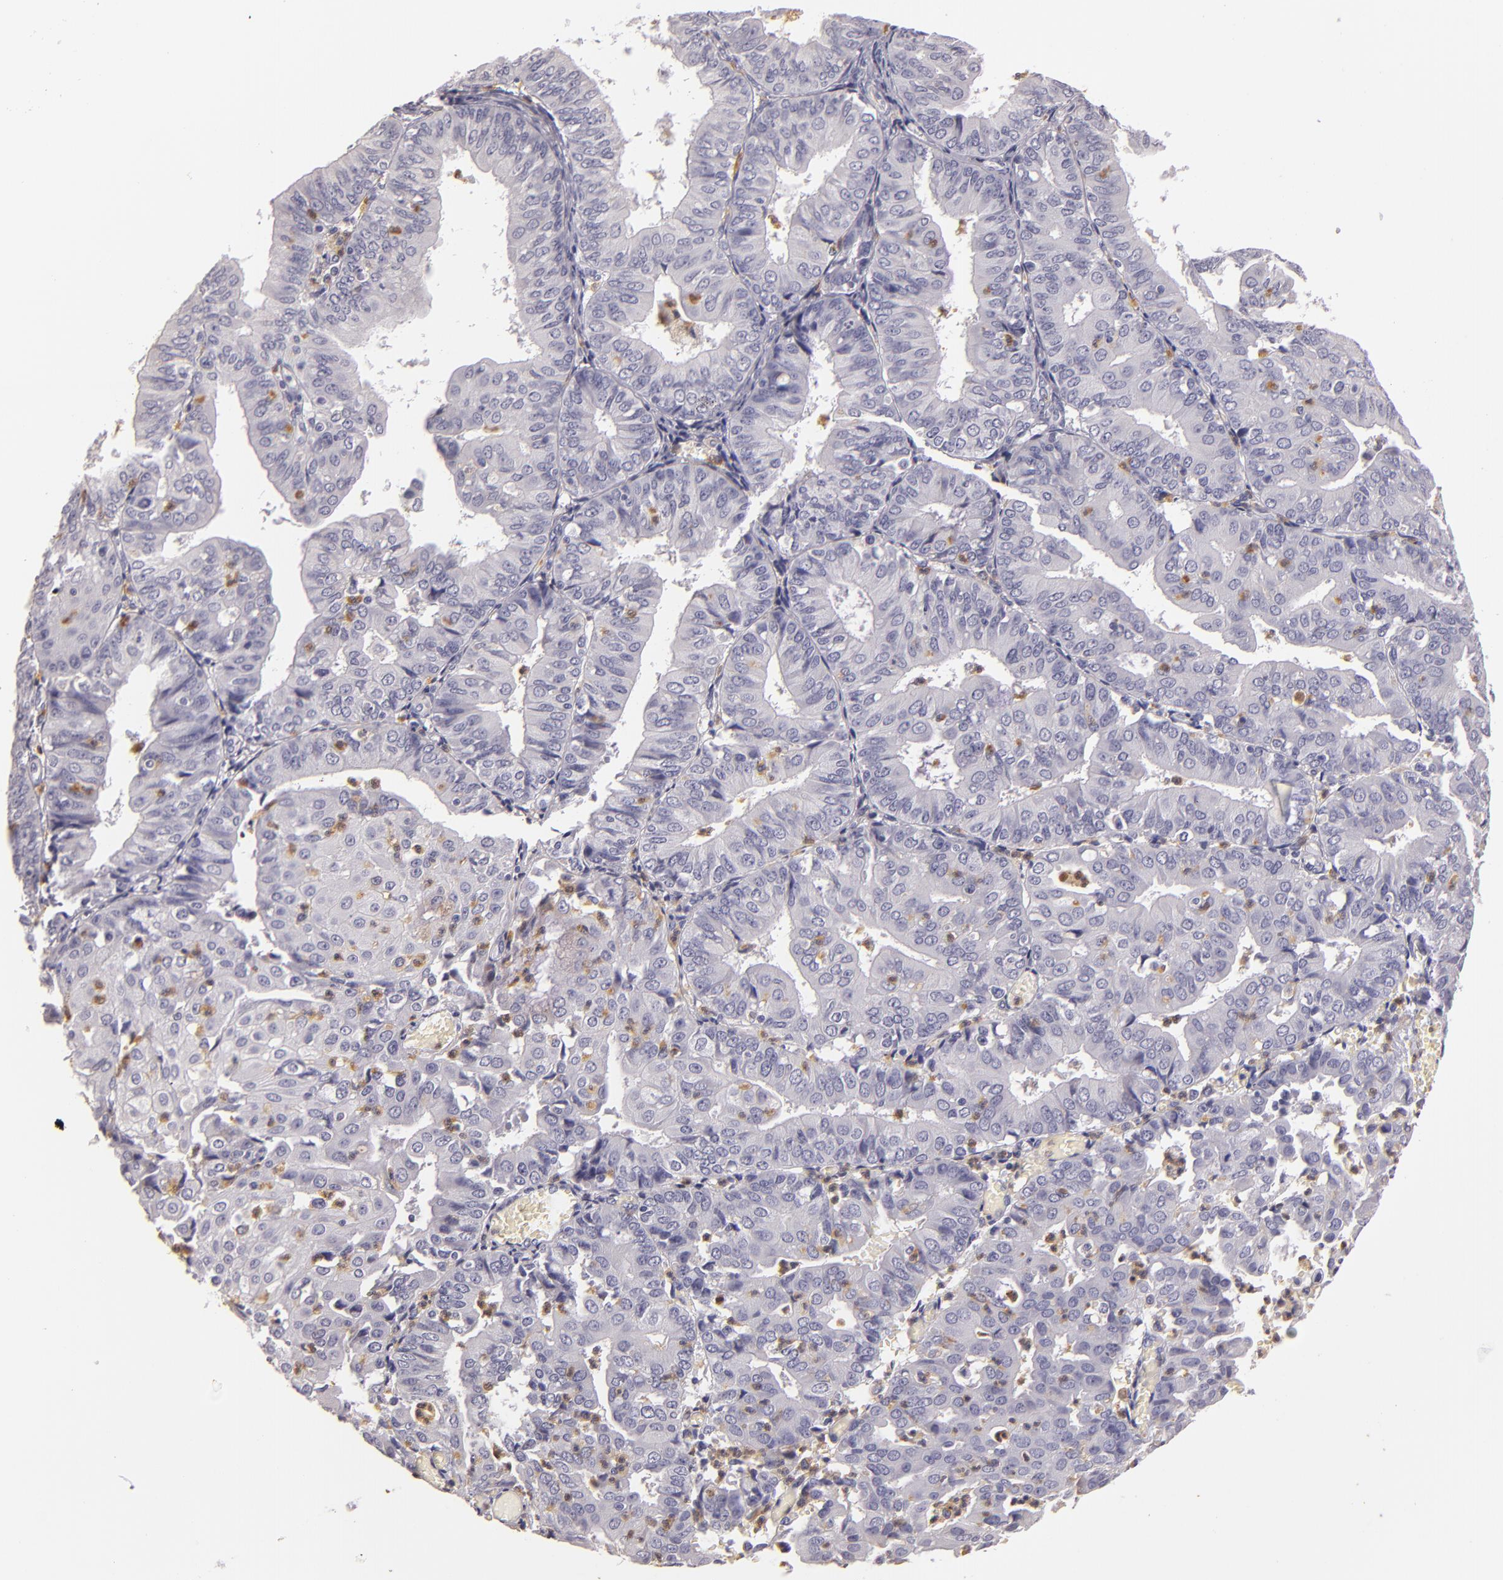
{"staining": {"intensity": "negative", "quantity": "none", "location": "none"}, "tissue": "endometrial cancer", "cell_type": "Tumor cells", "image_type": "cancer", "snomed": [{"axis": "morphology", "description": "Adenocarcinoma, NOS"}, {"axis": "topography", "description": "Endometrium"}], "caption": "Tumor cells are negative for protein expression in human endometrial cancer (adenocarcinoma). (Stains: DAB immunohistochemistry (IHC) with hematoxylin counter stain, Microscopy: brightfield microscopy at high magnification).", "gene": "TLR8", "patient": {"sex": "female", "age": 79}}